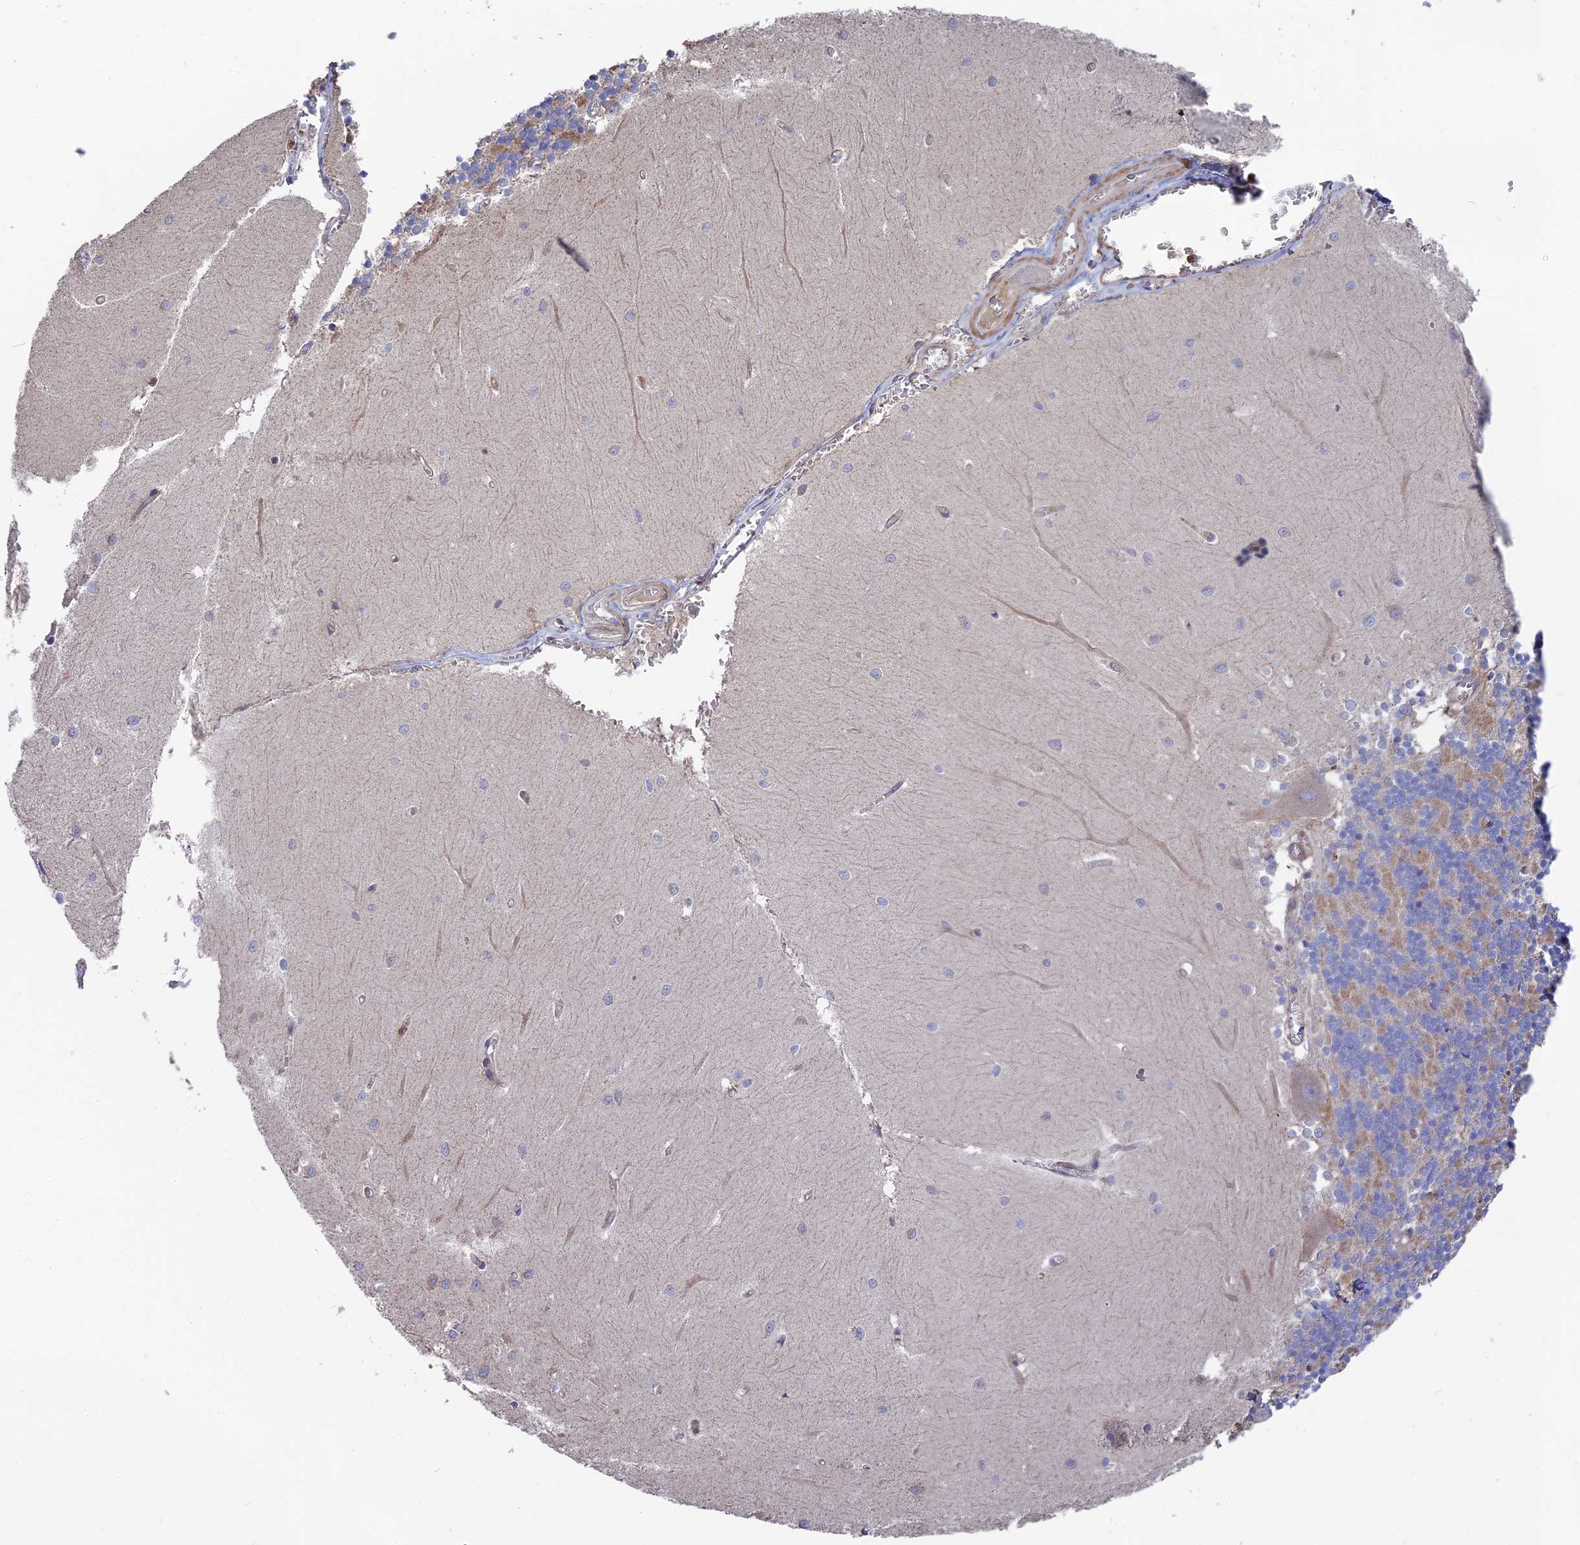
{"staining": {"intensity": "negative", "quantity": "none", "location": "none"}, "tissue": "cerebellum", "cell_type": "Cells in granular layer", "image_type": "normal", "snomed": [{"axis": "morphology", "description": "Normal tissue, NOS"}, {"axis": "topography", "description": "Cerebellum"}], "caption": "This is an immunohistochemistry photomicrograph of unremarkable cerebellum. There is no staining in cells in granular layer.", "gene": "RPIA", "patient": {"sex": "male", "age": 37}}